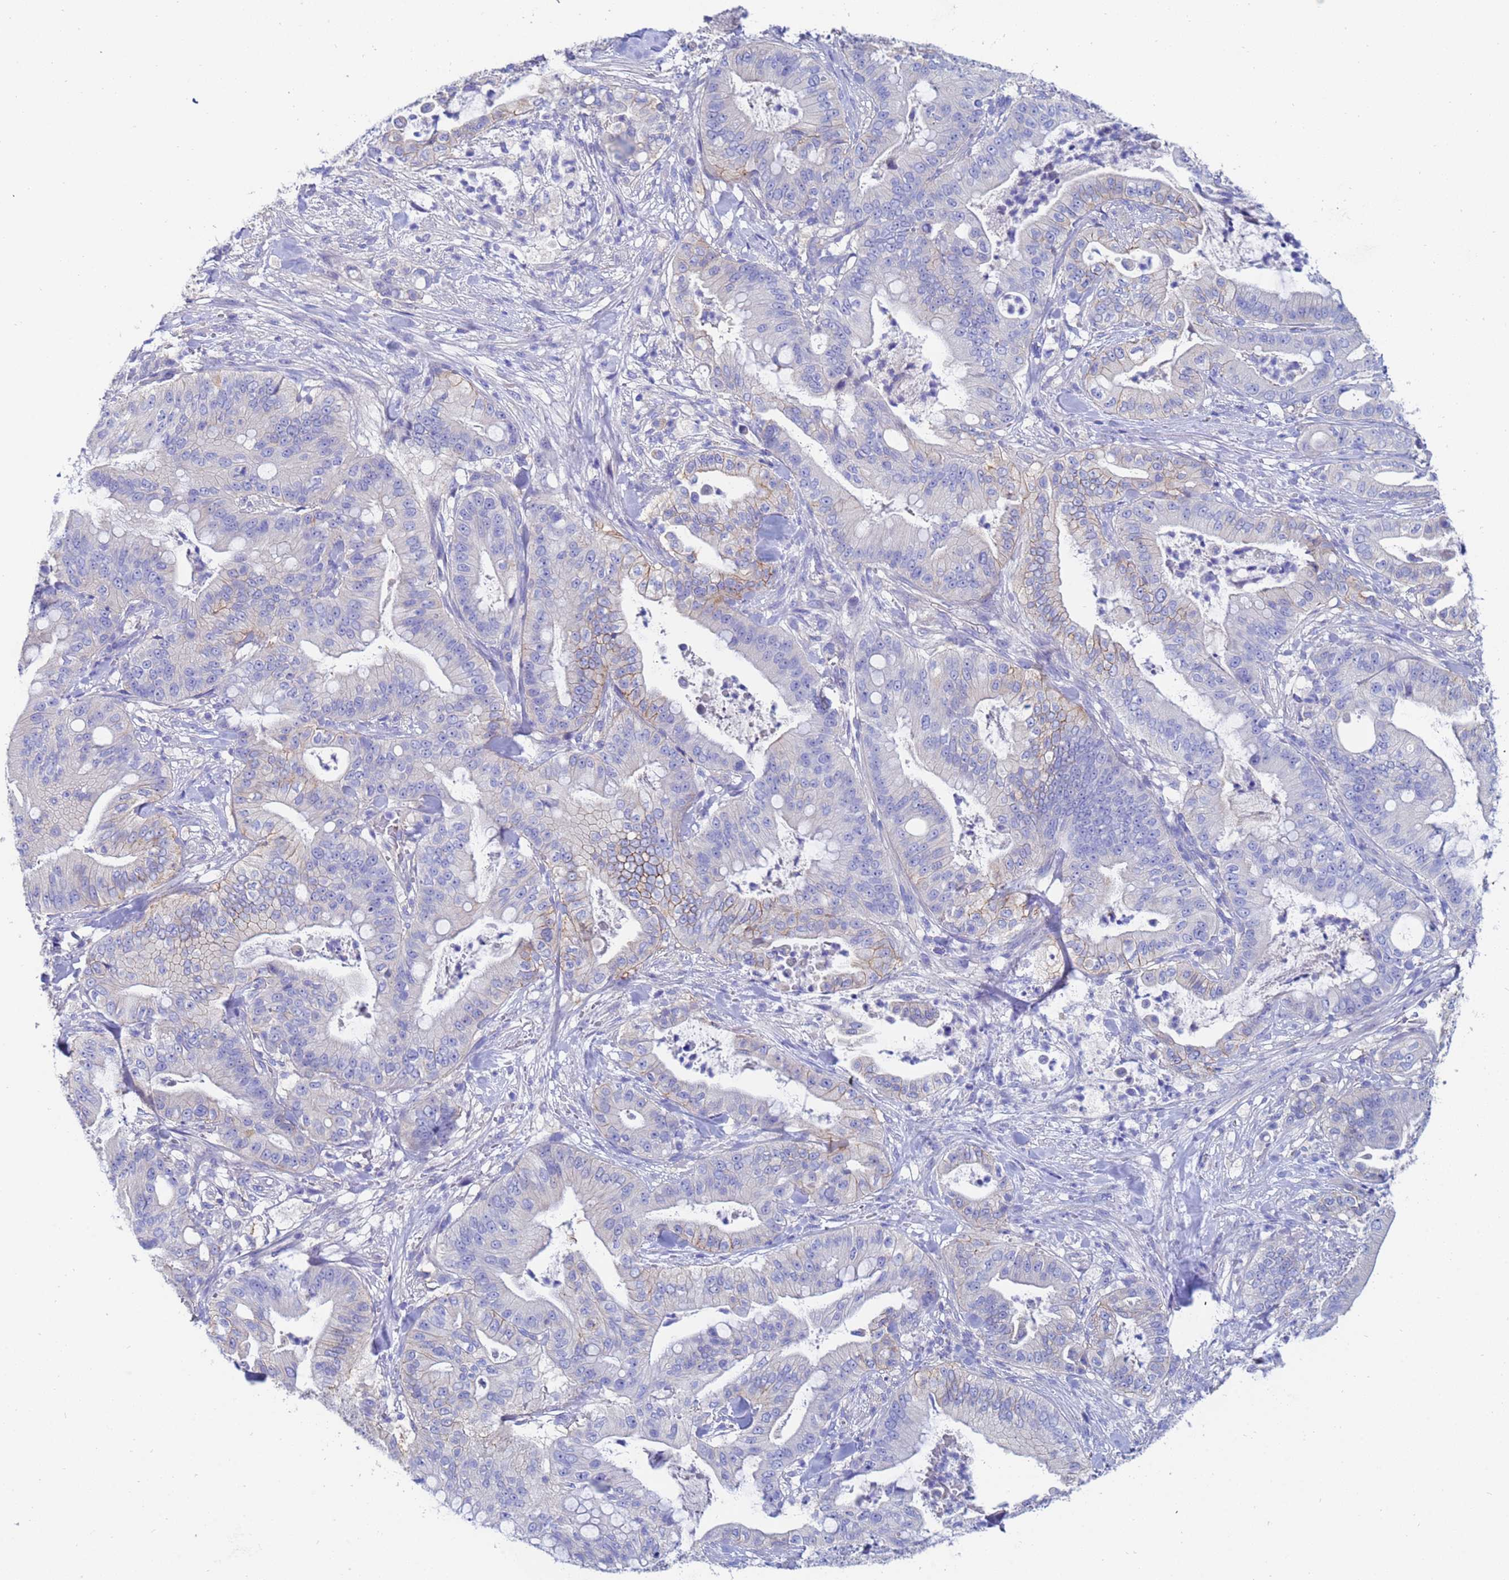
{"staining": {"intensity": "weak", "quantity": "<25%", "location": "cytoplasmic/membranous"}, "tissue": "pancreatic cancer", "cell_type": "Tumor cells", "image_type": "cancer", "snomed": [{"axis": "morphology", "description": "Adenocarcinoma, NOS"}, {"axis": "topography", "description": "Pancreas"}], "caption": "Pancreatic cancer (adenocarcinoma) was stained to show a protein in brown. There is no significant positivity in tumor cells. The staining was performed using DAB to visualize the protein expression in brown, while the nuclei were stained in blue with hematoxylin (Magnification: 20x).", "gene": "UBE2O", "patient": {"sex": "male", "age": 71}}